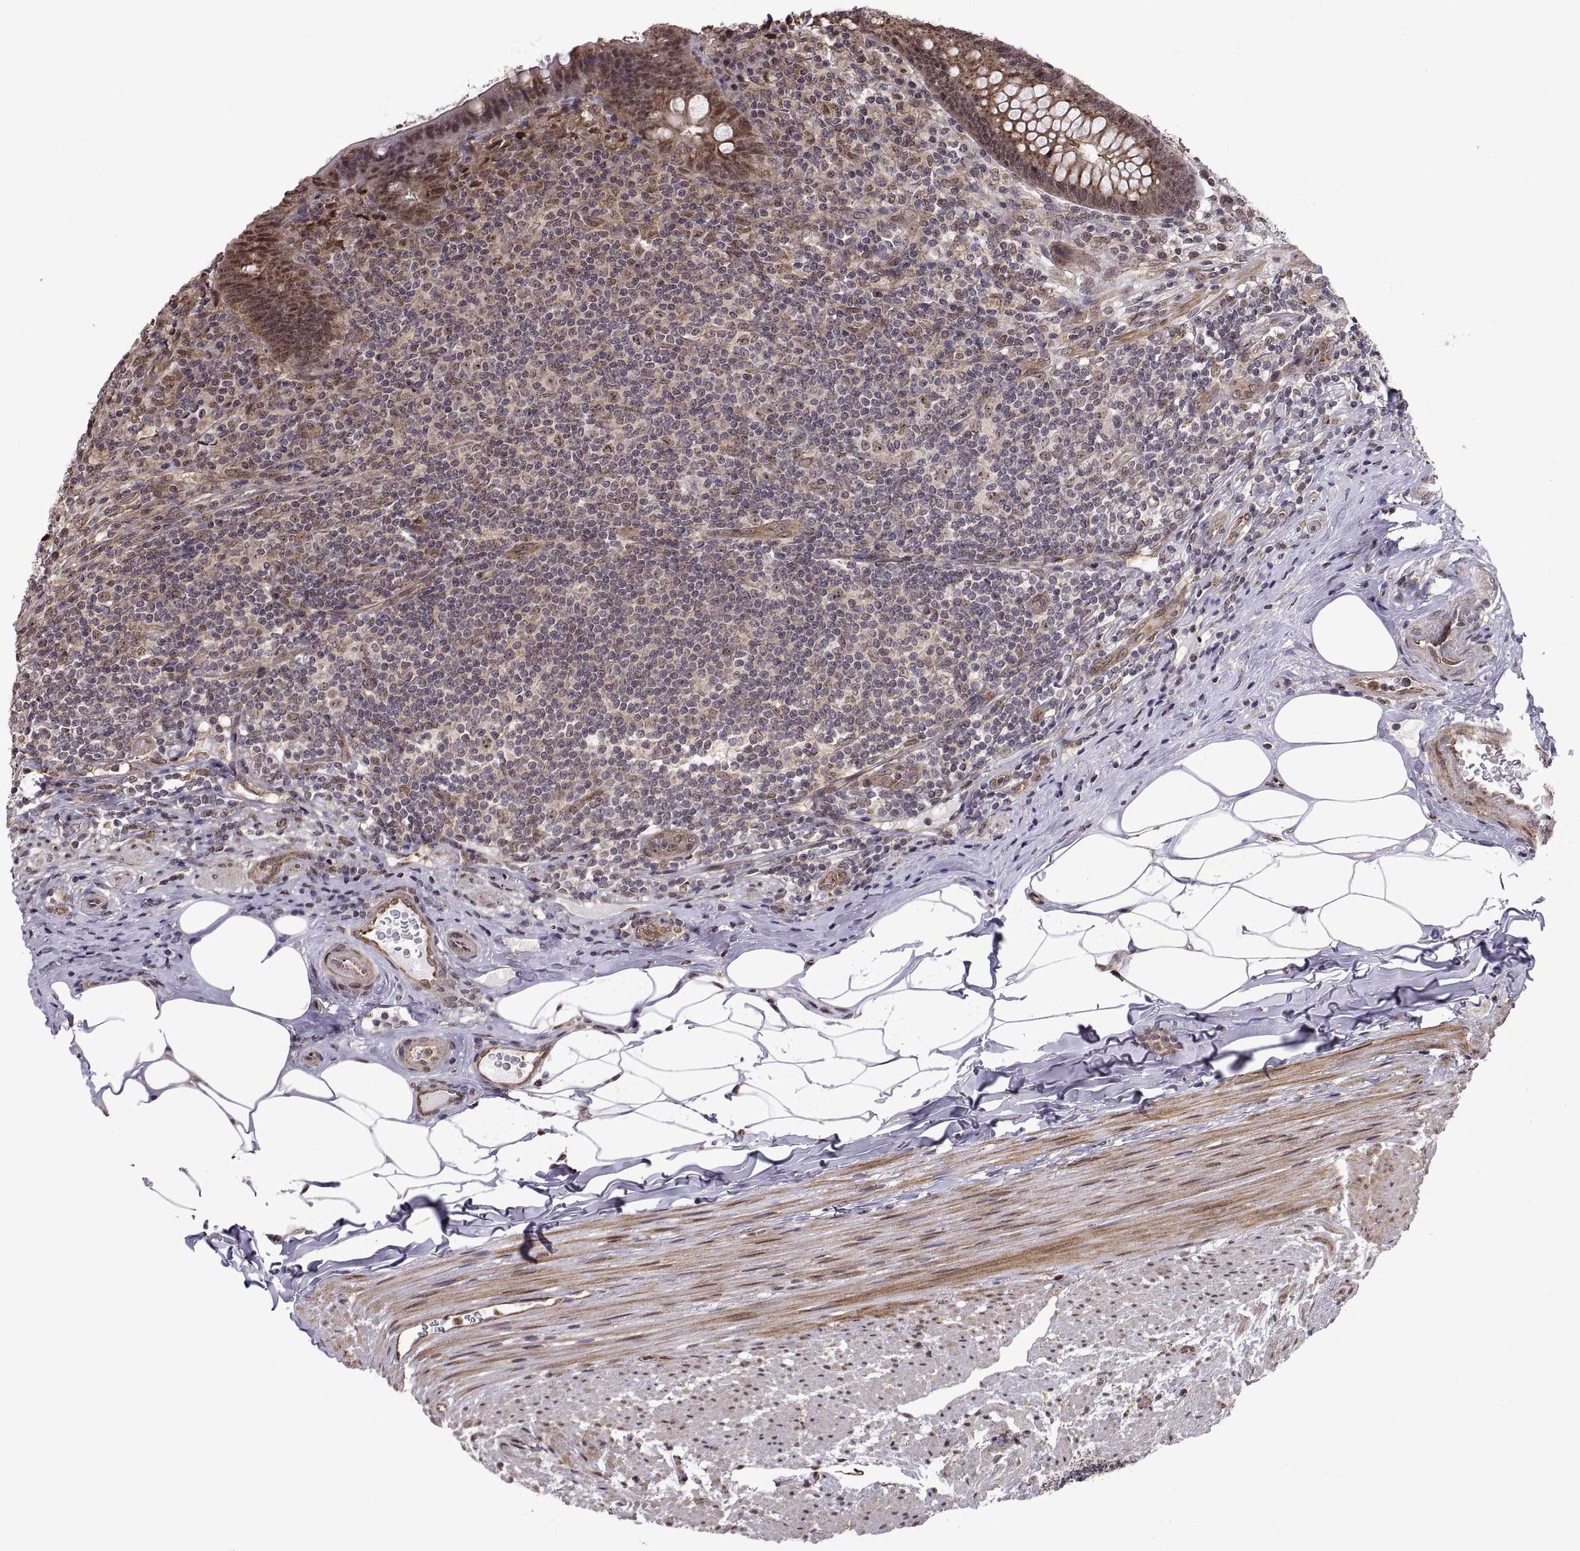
{"staining": {"intensity": "moderate", "quantity": ">75%", "location": "nuclear"}, "tissue": "appendix", "cell_type": "Glandular cells", "image_type": "normal", "snomed": [{"axis": "morphology", "description": "Normal tissue, NOS"}, {"axis": "topography", "description": "Appendix"}], "caption": "Appendix stained with IHC displays moderate nuclear positivity in approximately >75% of glandular cells. Using DAB (3,3'-diaminobenzidine) (brown) and hematoxylin (blue) stains, captured at high magnification using brightfield microscopy.", "gene": "ARRB1", "patient": {"sex": "male", "age": 47}}